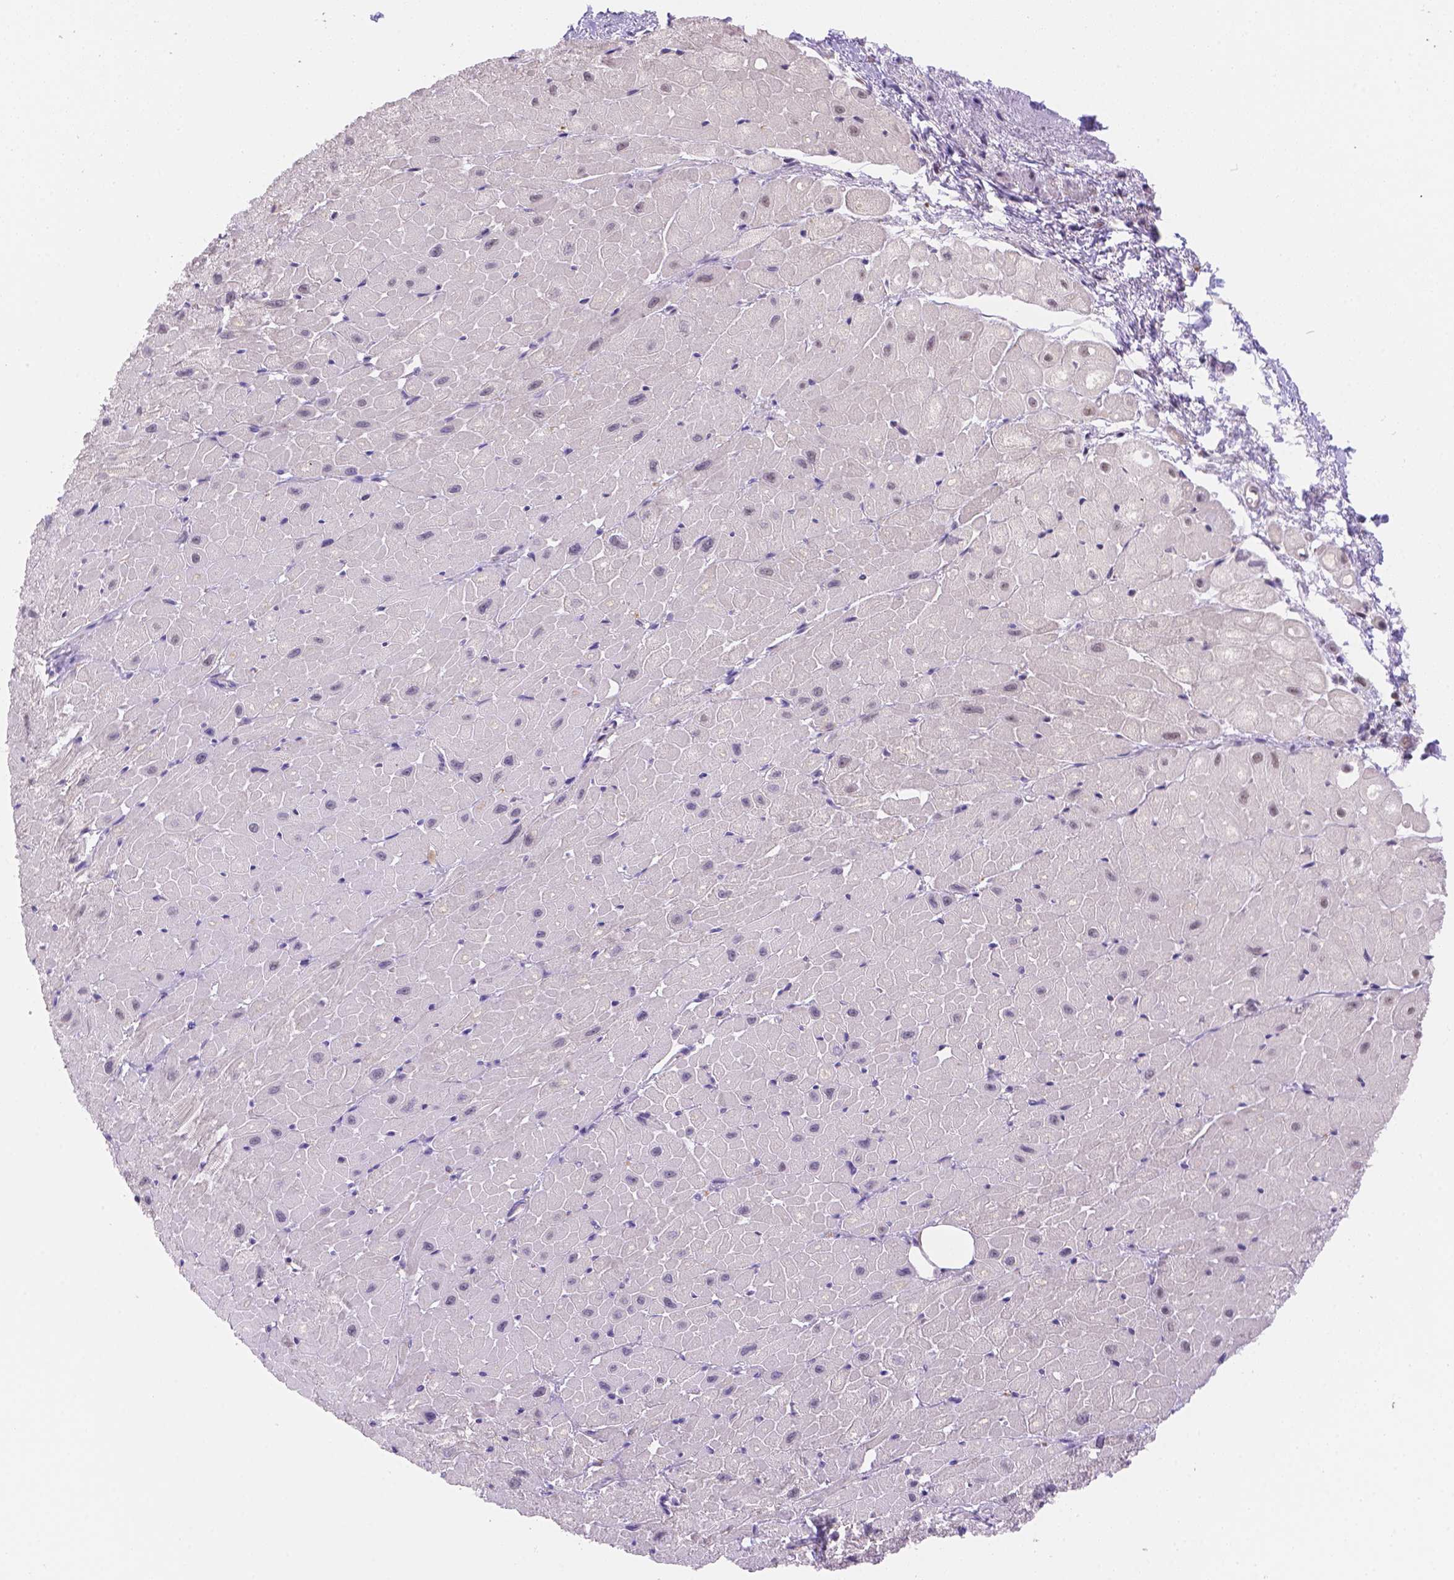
{"staining": {"intensity": "negative", "quantity": "none", "location": "none"}, "tissue": "heart muscle", "cell_type": "Cardiomyocytes", "image_type": "normal", "snomed": [{"axis": "morphology", "description": "Normal tissue, NOS"}, {"axis": "topography", "description": "Heart"}], "caption": "Immunohistochemistry histopathology image of benign heart muscle stained for a protein (brown), which displays no positivity in cardiomyocytes.", "gene": "NXPE2", "patient": {"sex": "male", "age": 62}}